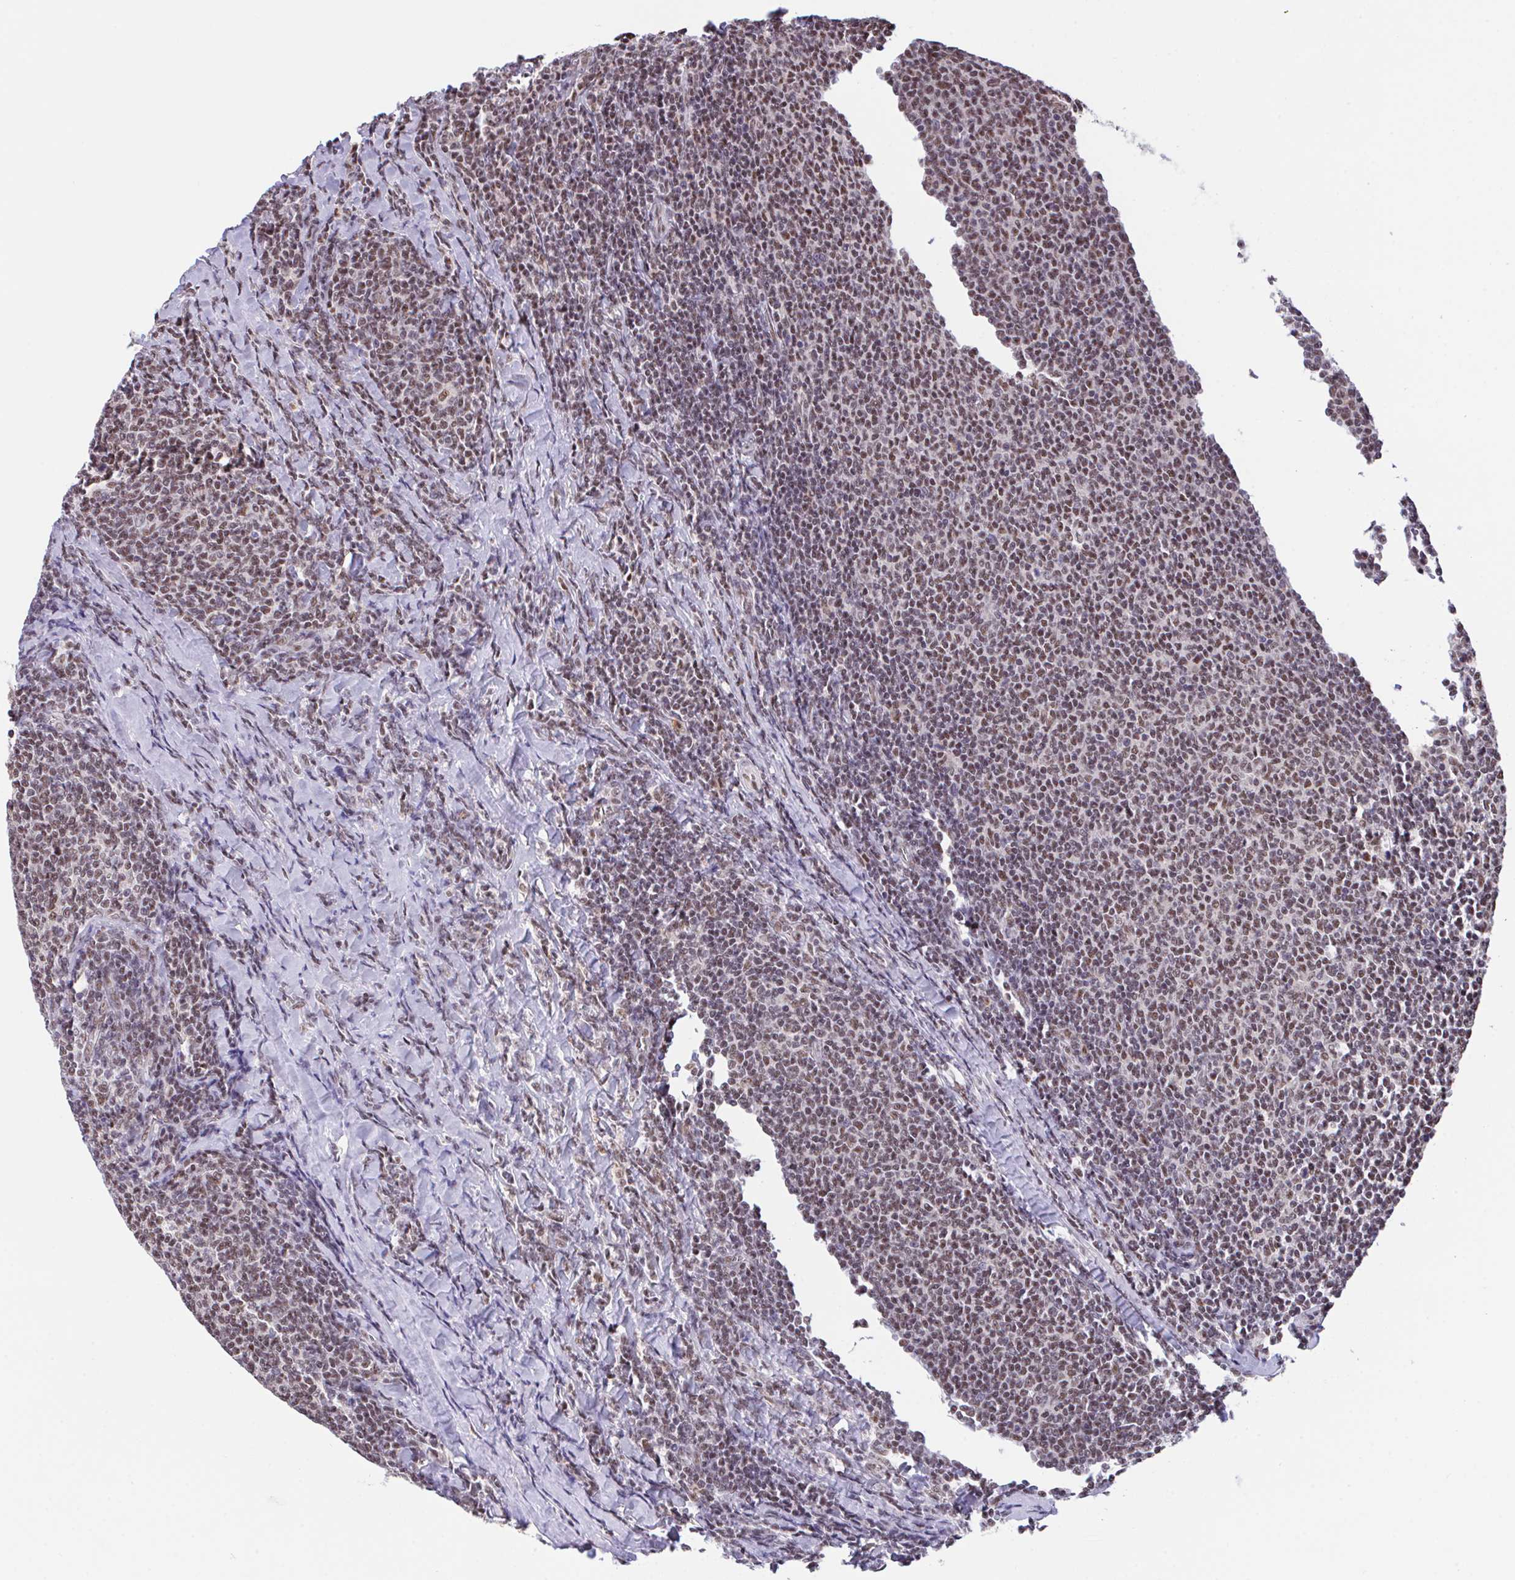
{"staining": {"intensity": "moderate", "quantity": ">75%", "location": "nuclear"}, "tissue": "lymphoma", "cell_type": "Tumor cells", "image_type": "cancer", "snomed": [{"axis": "morphology", "description": "Malignant lymphoma, non-Hodgkin's type, Low grade"}, {"axis": "topography", "description": "Lymph node"}], "caption": "Tumor cells display medium levels of moderate nuclear expression in about >75% of cells in malignant lymphoma, non-Hodgkin's type (low-grade).", "gene": "OR6K3", "patient": {"sex": "male", "age": 52}}